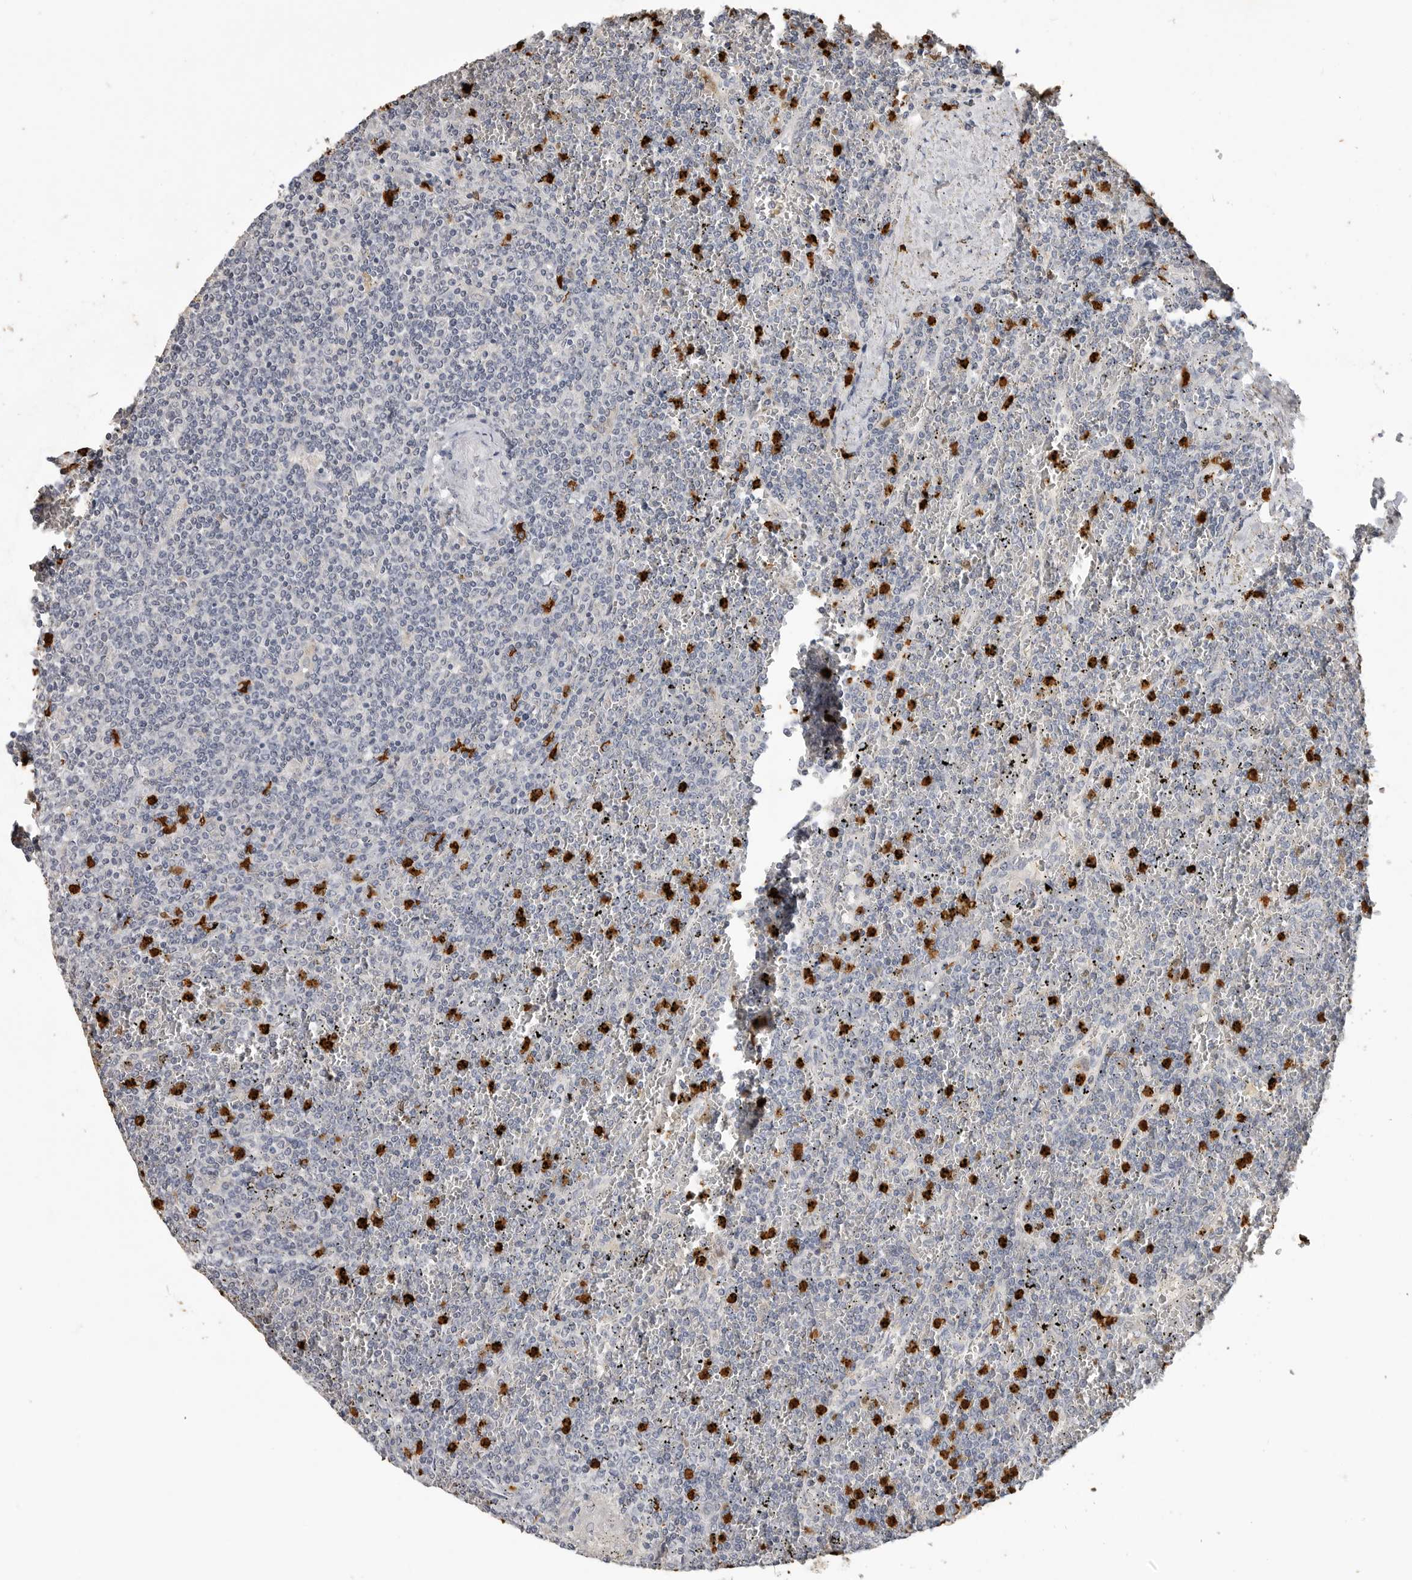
{"staining": {"intensity": "negative", "quantity": "none", "location": "none"}, "tissue": "lymphoma", "cell_type": "Tumor cells", "image_type": "cancer", "snomed": [{"axis": "morphology", "description": "Malignant lymphoma, non-Hodgkin's type, Low grade"}, {"axis": "topography", "description": "Spleen"}], "caption": "Micrograph shows no protein staining in tumor cells of low-grade malignant lymphoma, non-Hodgkin's type tissue.", "gene": "LTBR", "patient": {"sex": "female", "age": 19}}